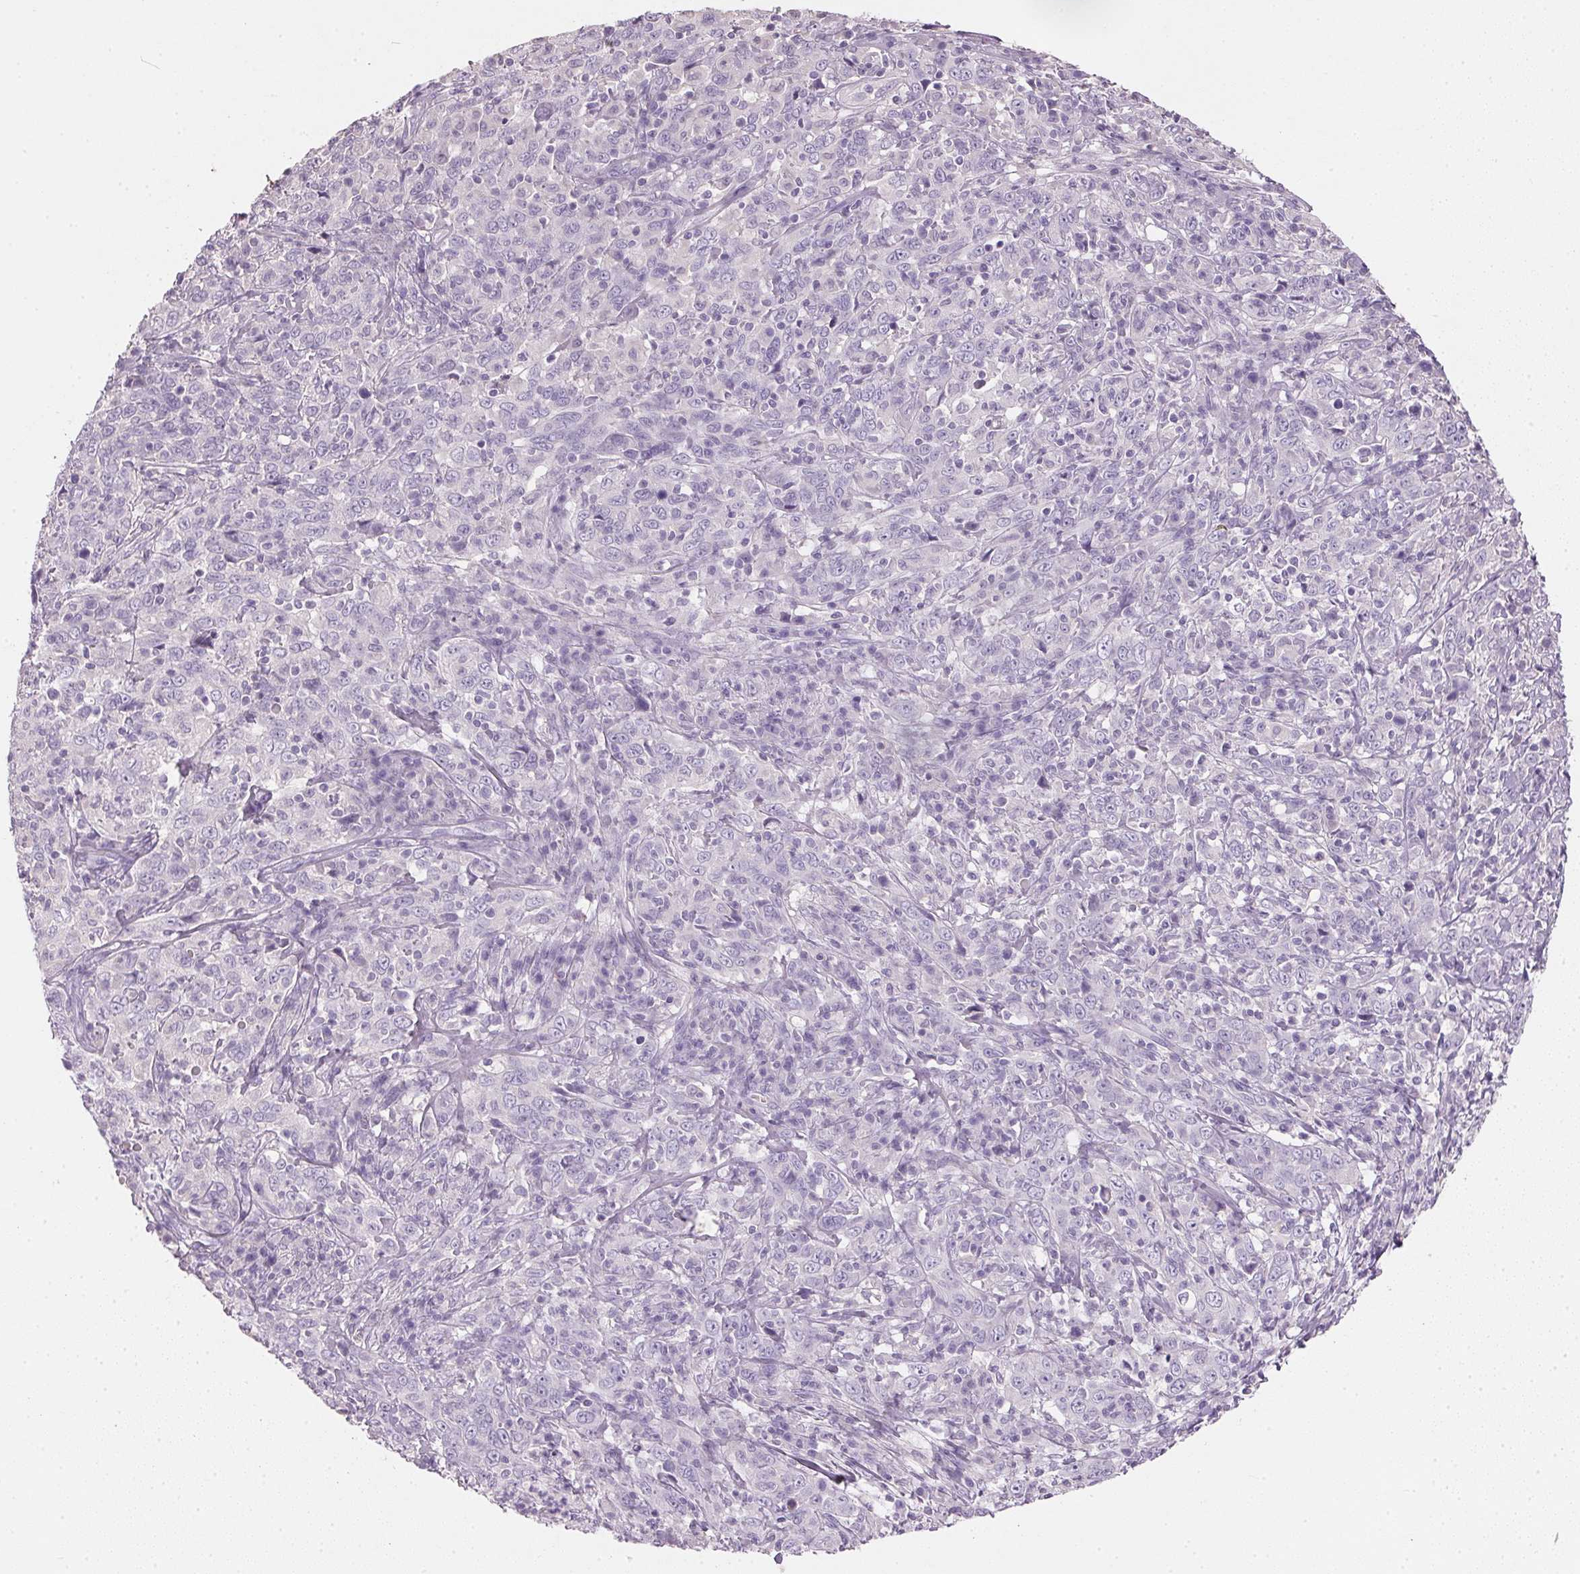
{"staining": {"intensity": "negative", "quantity": "none", "location": "none"}, "tissue": "cervical cancer", "cell_type": "Tumor cells", "image_type": "cancer", "snomed": [{"axis": "morphology", "description": "Squamous cell carcinoma, NOS"}, {"axis": "topography", "description": "Cervix"}], "caption": "Immunohistochemistry of cervical squamous cell carcinoma exhibits no staining in tumor cells.", "gene": "HSD17B1", "patient": {"sex": "female", "age": 46}}